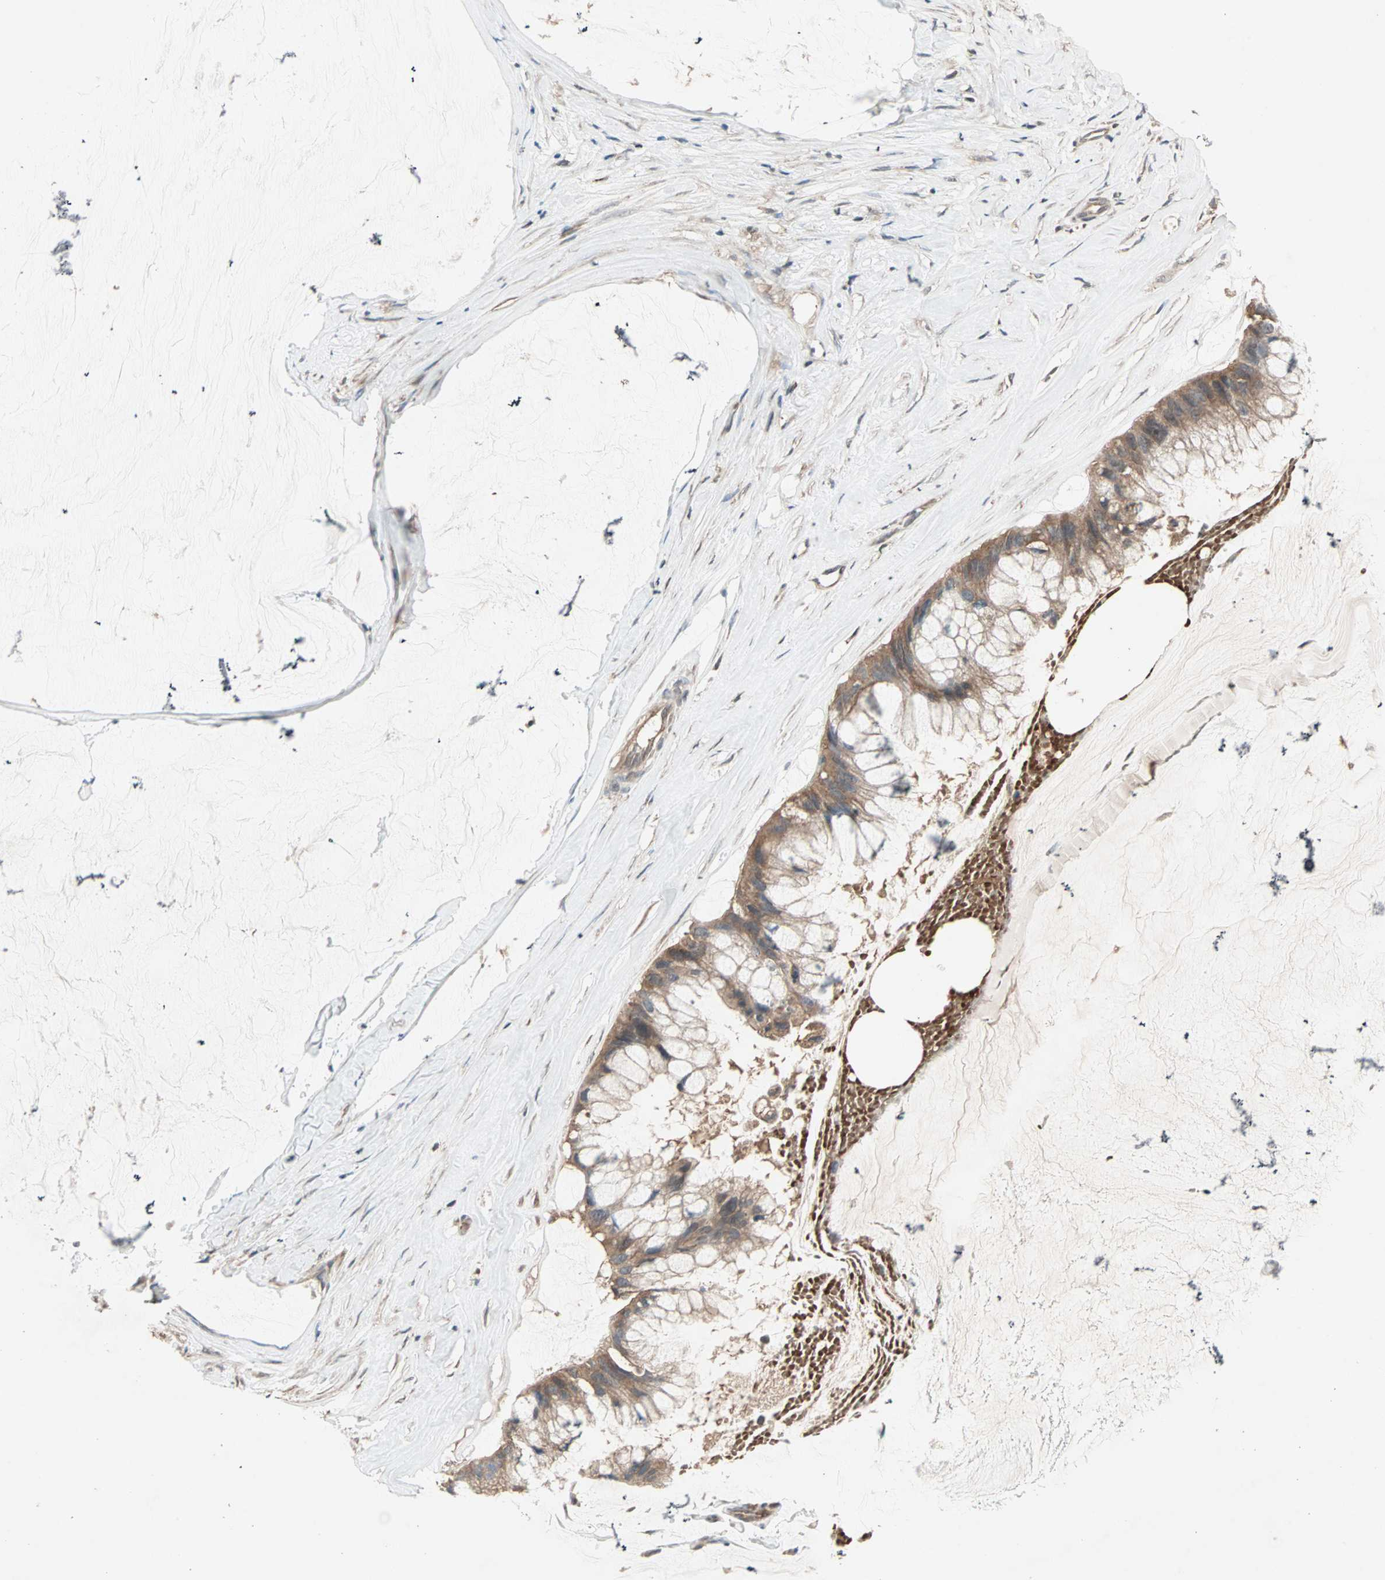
{"staining": {"intensity": "moderate", "quantity": ">75%", "location": "cytoplasmic/membranous"}, "tissue": "ovarian cancer", "cell_type": "Tumor cells", "image_type": "cancer", "snomed": [{"axis": "morphology", "description": "Cystadenocarcinoma, mucinous, NOS"}, {"axis": "topography", "description": "Ovary"}], "caption": "This is an image of immunohistochemistry staining of ovarian mucinous cystadenocarcinoma, which shows moderate expression in the cytoplasmic/membranous of tumor cells.", "gene": "UBAC1", "patient": {"sex": "female", "age": 39}}